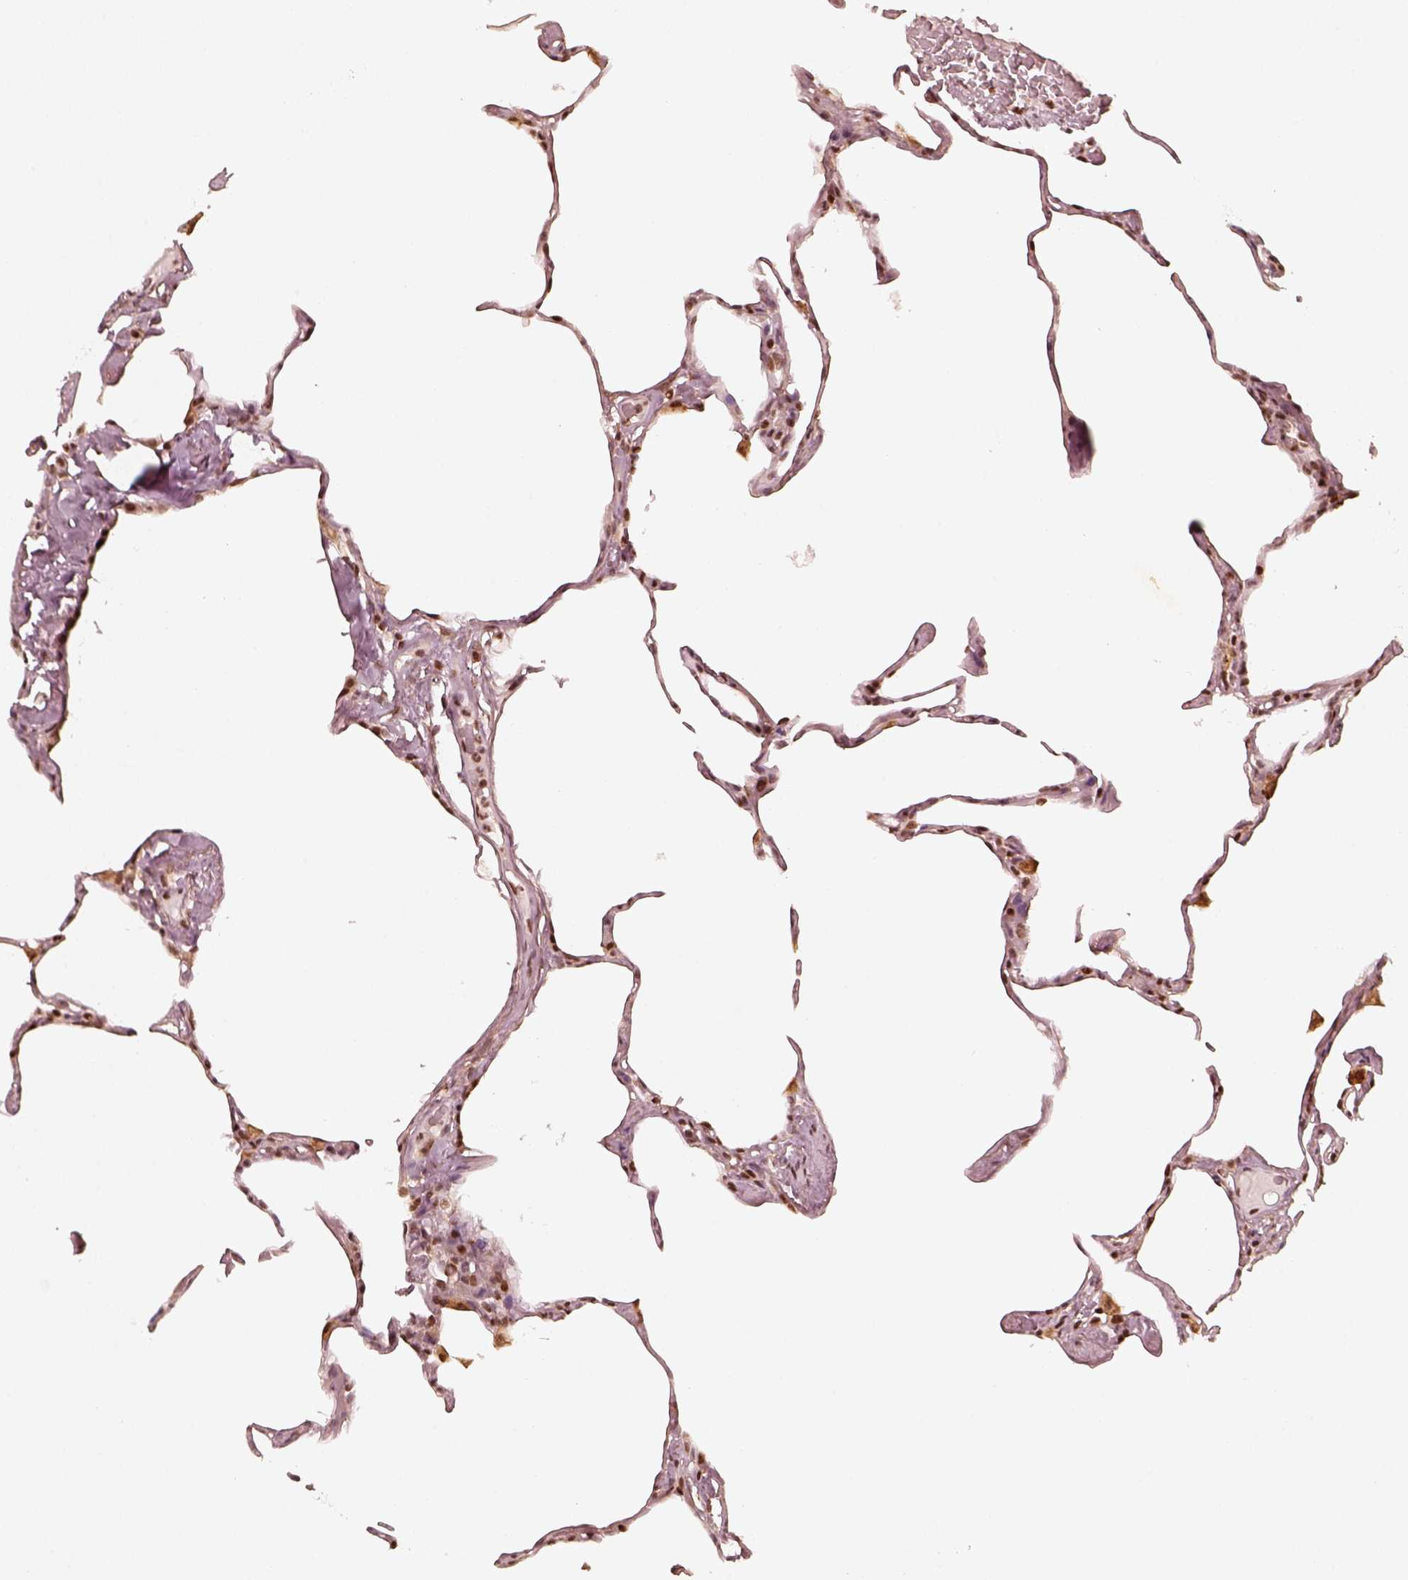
{"staining": {"intensity": "moderate", "quantity": "25%-75%", "location": "nuclear"}, "tissue": "lung", "cell_type": "Alveolar cells", "image_type": "normal", "snomed": [{"axis": "morphology", "description": "Normal tissue, NOS"}, {"axis": "topography", "description": "Lung"}], "caption": "A high-resolution micrograph shows IHC staining of benign lung, which shows moderate nuclear positivity in approximately 25%-75% of alveolar cells. The staining was performed using DAB, with brown indicating positive protein expression. Nuclei are stained blue with hematoxylin.", "gene": "GMEB2", "patient": {"sex": "male", "age": 65}}